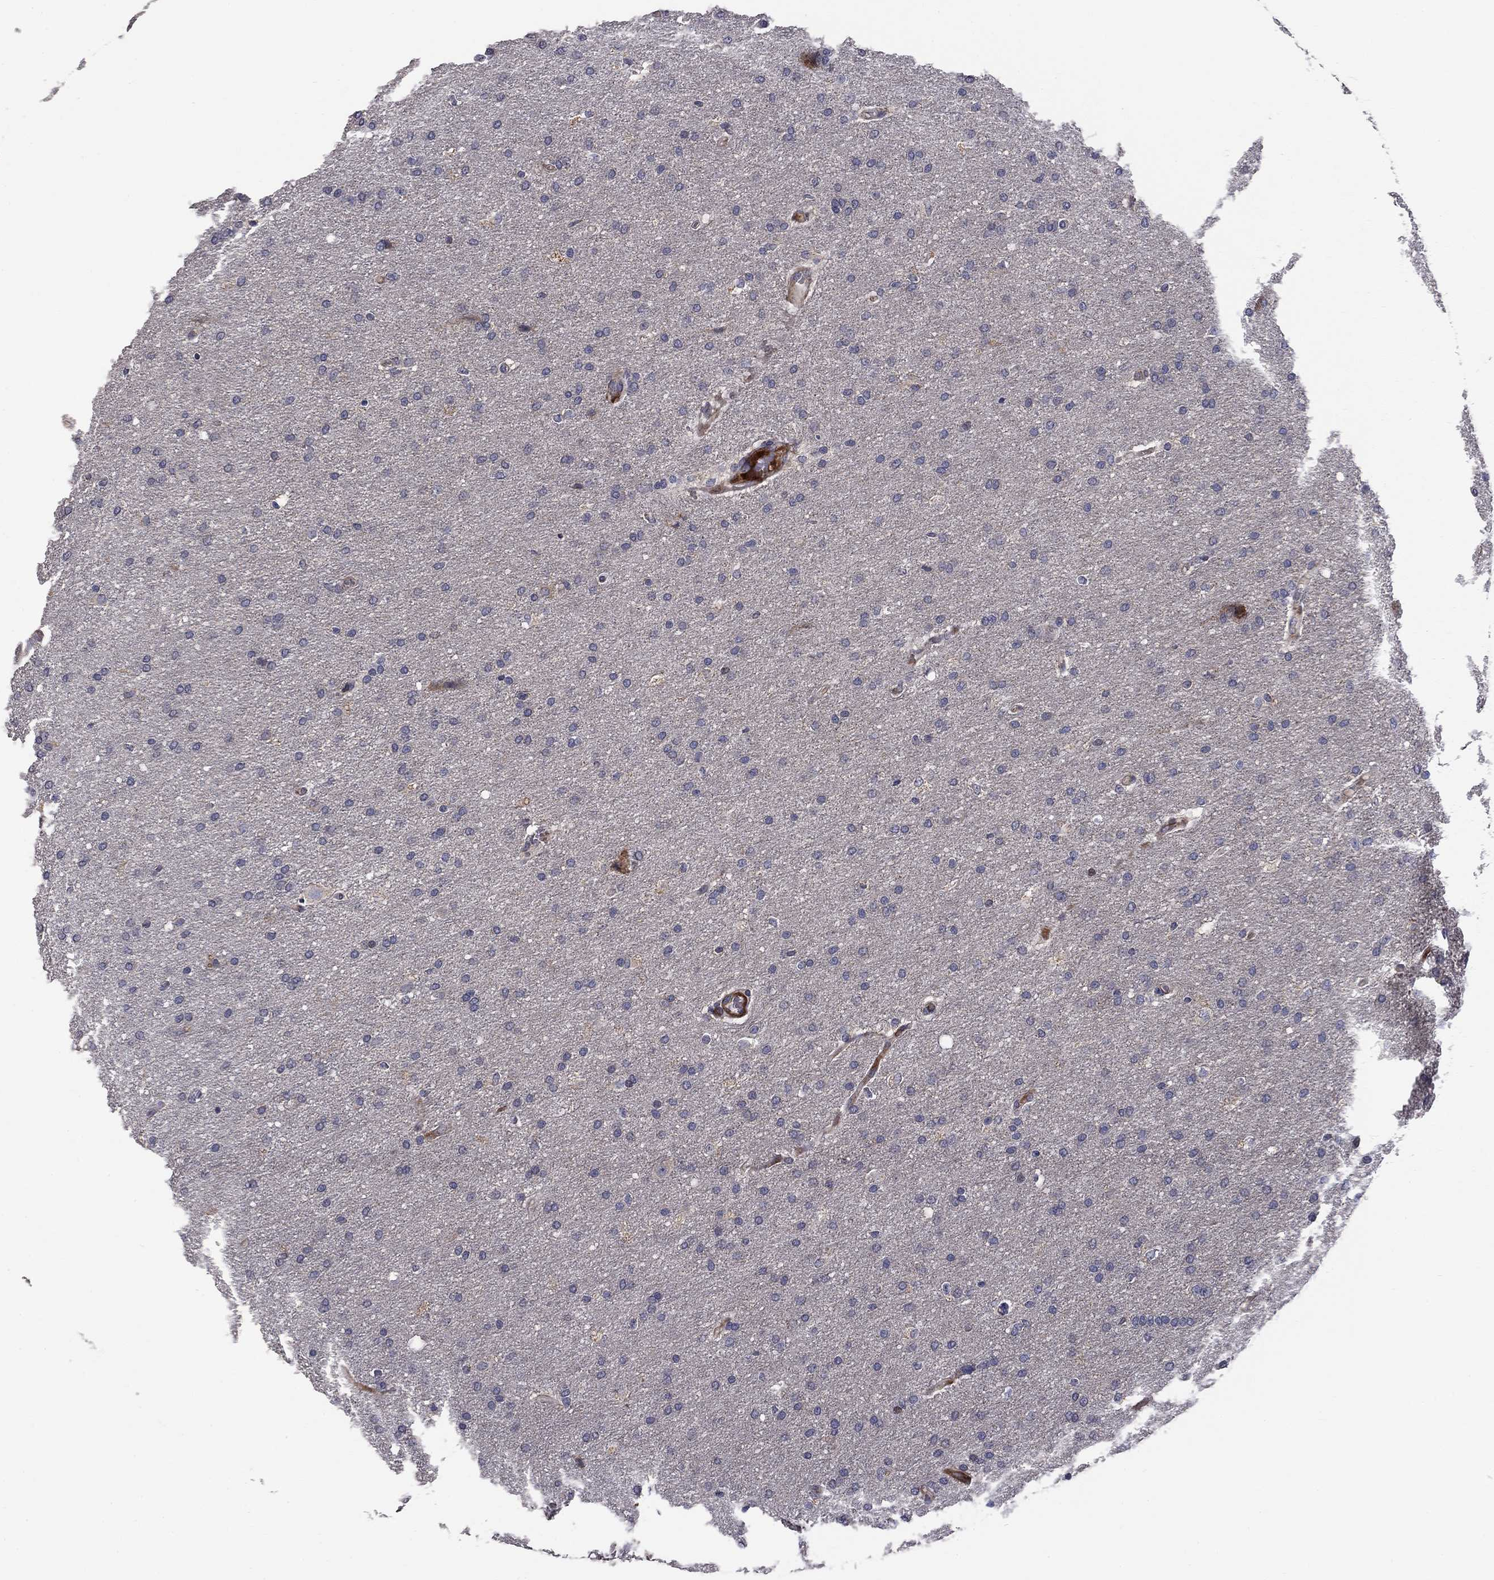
{"staining": {"intensity": "negative", "quantity": "none", "location": "none"}, "tissue": "glioma", "cell_type": "Tumor cells", "image_type": "cancer", "snomed": [{"axis": "morphology", "description": "Glioma, malignant, Low grade"}, {"axis": "topography", "description": "Brain"}], "caption": "High magnification brightfield microscopy of glioma stained with DAB (3,3'-diaminobenzidine) (brown) and counterstained with hematoxylin (blue): tumor cells show no significant staining.", "gene": "MIOS", "patient": {"sex": "female", "age": 37}}